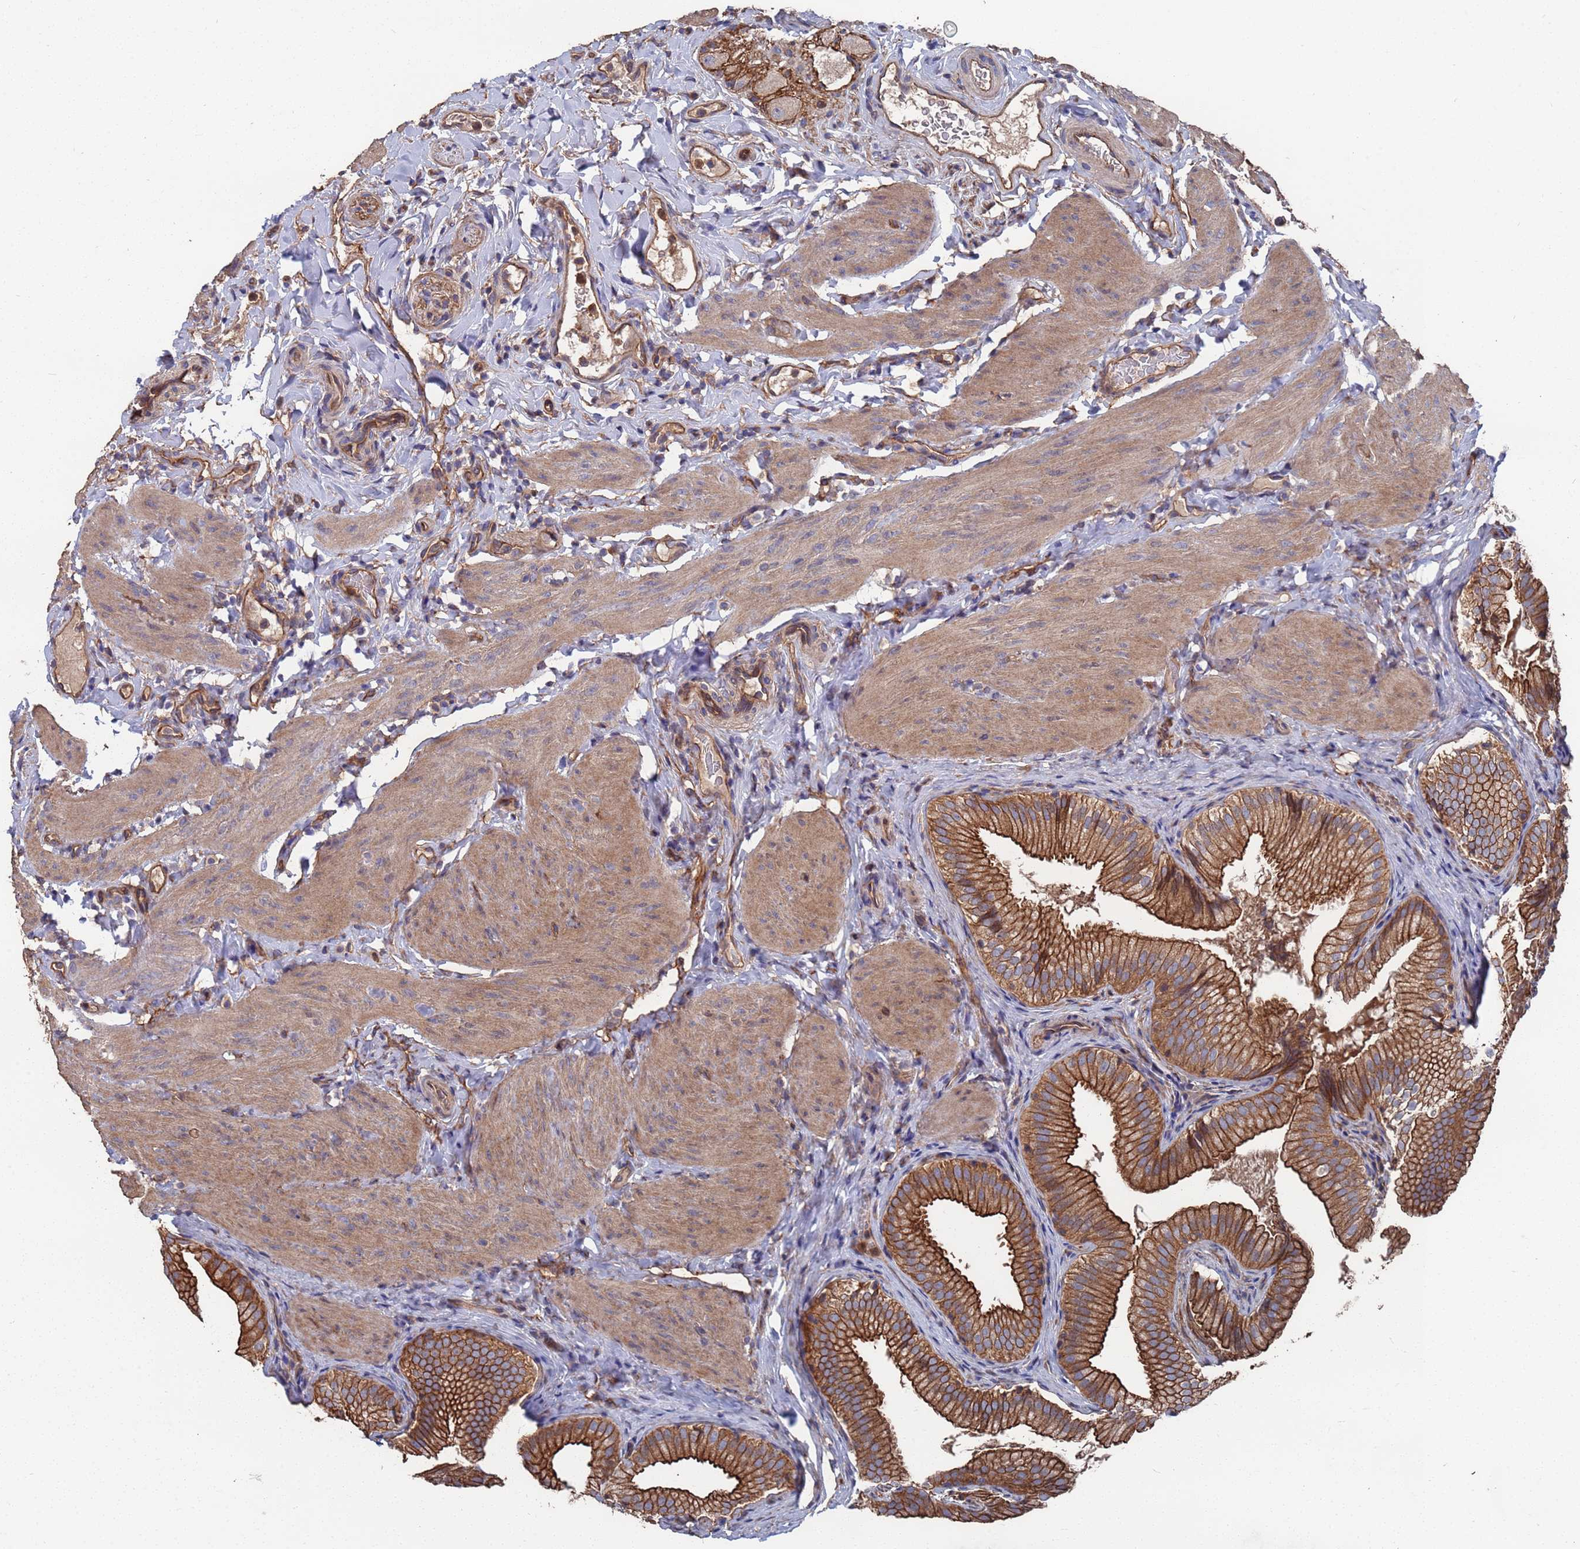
{"staining": {"intensity": "strong", "quantity": ">75%", "location": "cytoplasmic/membranous"}, "tissue": "gallbladder", "cell_type": "Glandular cells", "image_type": "normal", "snomed": [{"axis": "morphology", "description": "Normal tissue, NOS"}, {"axis": "topography", "description": "Gallbladder"}], "caption": "A brown stain labels strong cytoplasmic/membranous expression of a protein in glandular cells of normal human gallbladder. (Brightfield microscopy of DAB IHC at high magnification).", "gene": "NDUFAF6", "patient": {"sex": "female", "age": 30}}